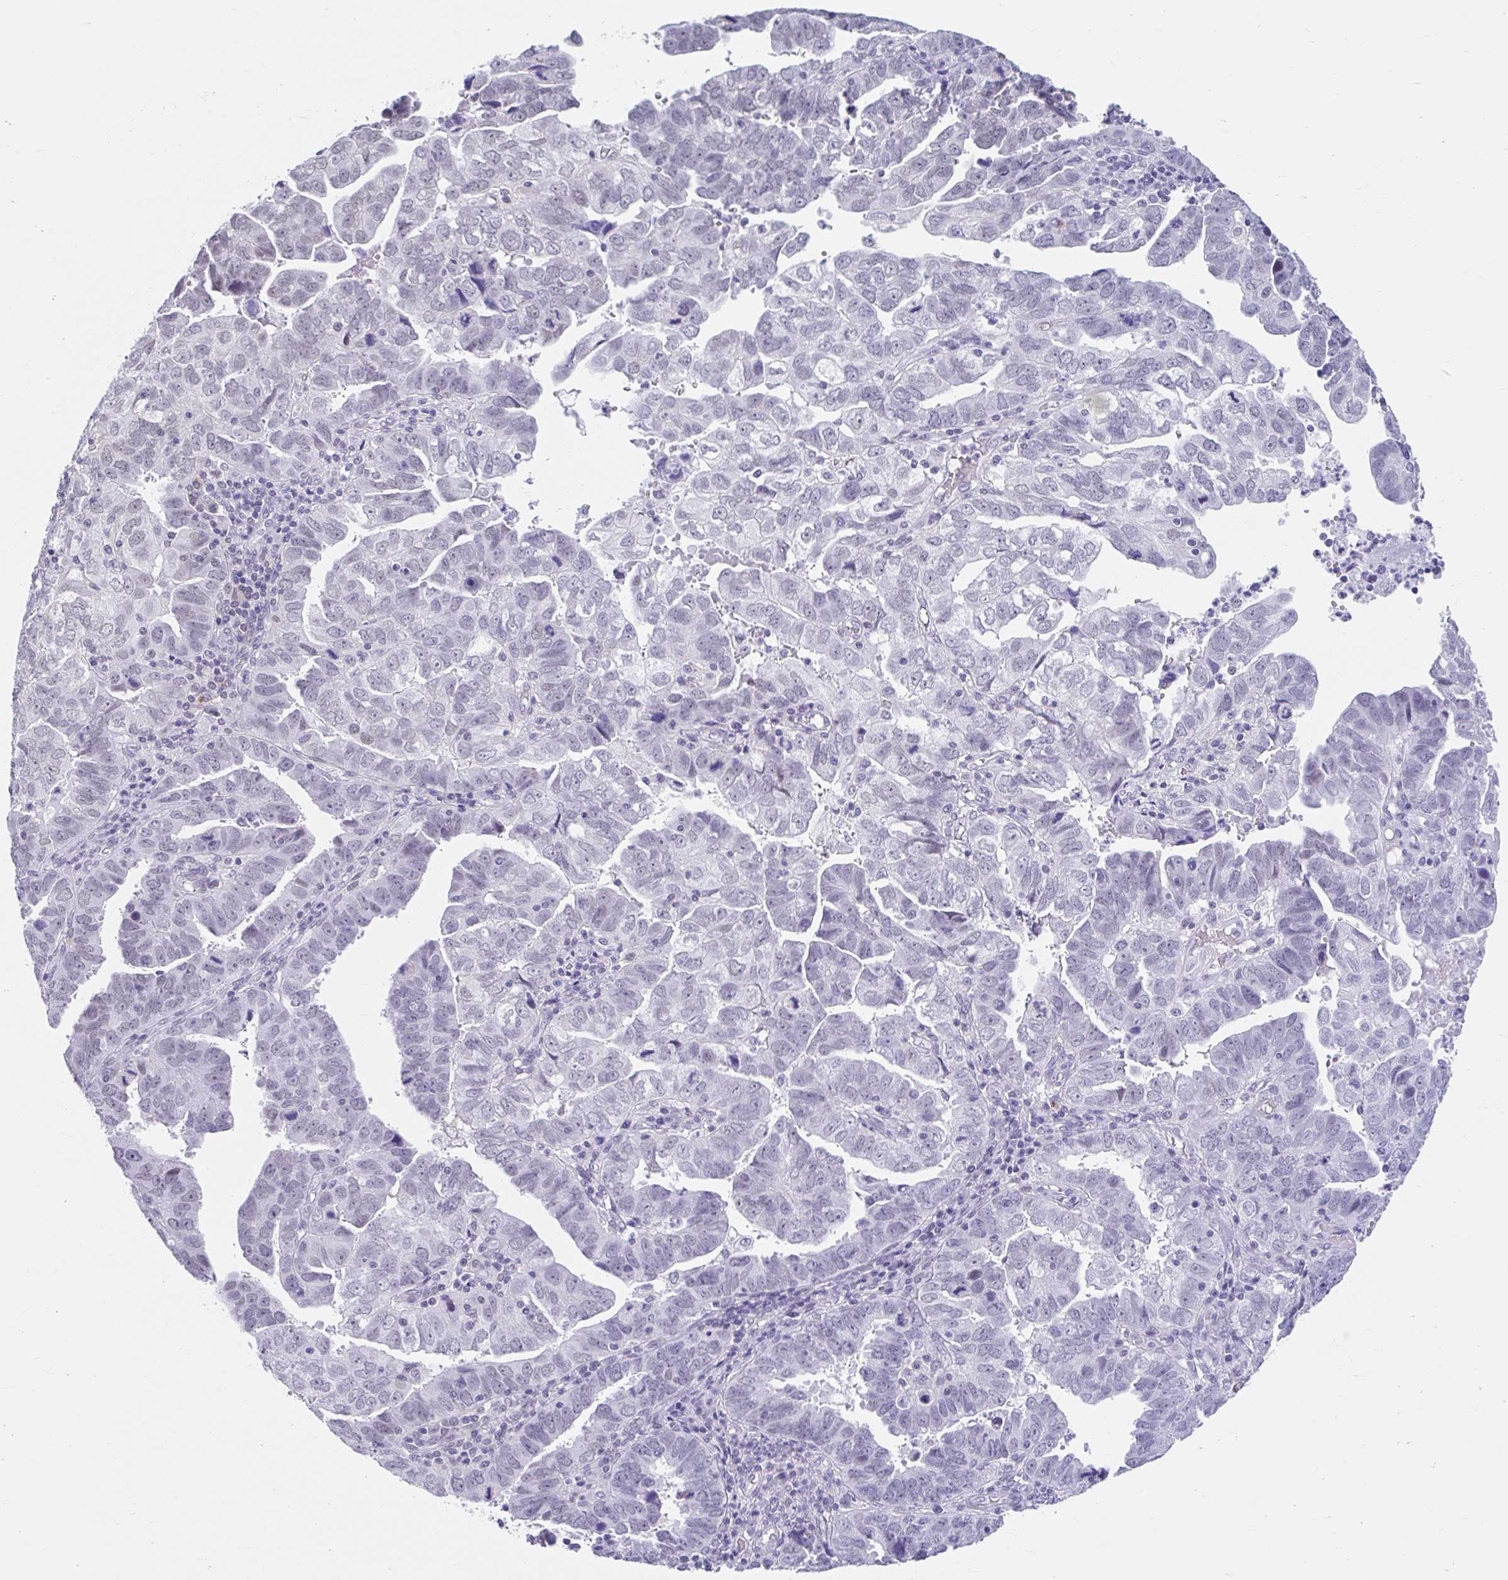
{"staining": {"intensity": "negative", "quantity": "none", "location": "none"}, "tissue": "endometrial cancer", "cell_type": "Tumor cells", "image_type": "cancer", "snomed": [{"axis": "morphology", "description": "Adenocarcinoma, NOS"}, {"axis": "topography", "description": "Uterus"}], "caption": "Immunohistochemistry (IHC) of human endometrial cancer (adenocarcinoma) exhibits no expression in tumor cells. (DAB (3,3'-diaminobenzidine) IHC, high magnification).", "gene": "DCAF17", "patient": {"sex": "female", "age": 62}}